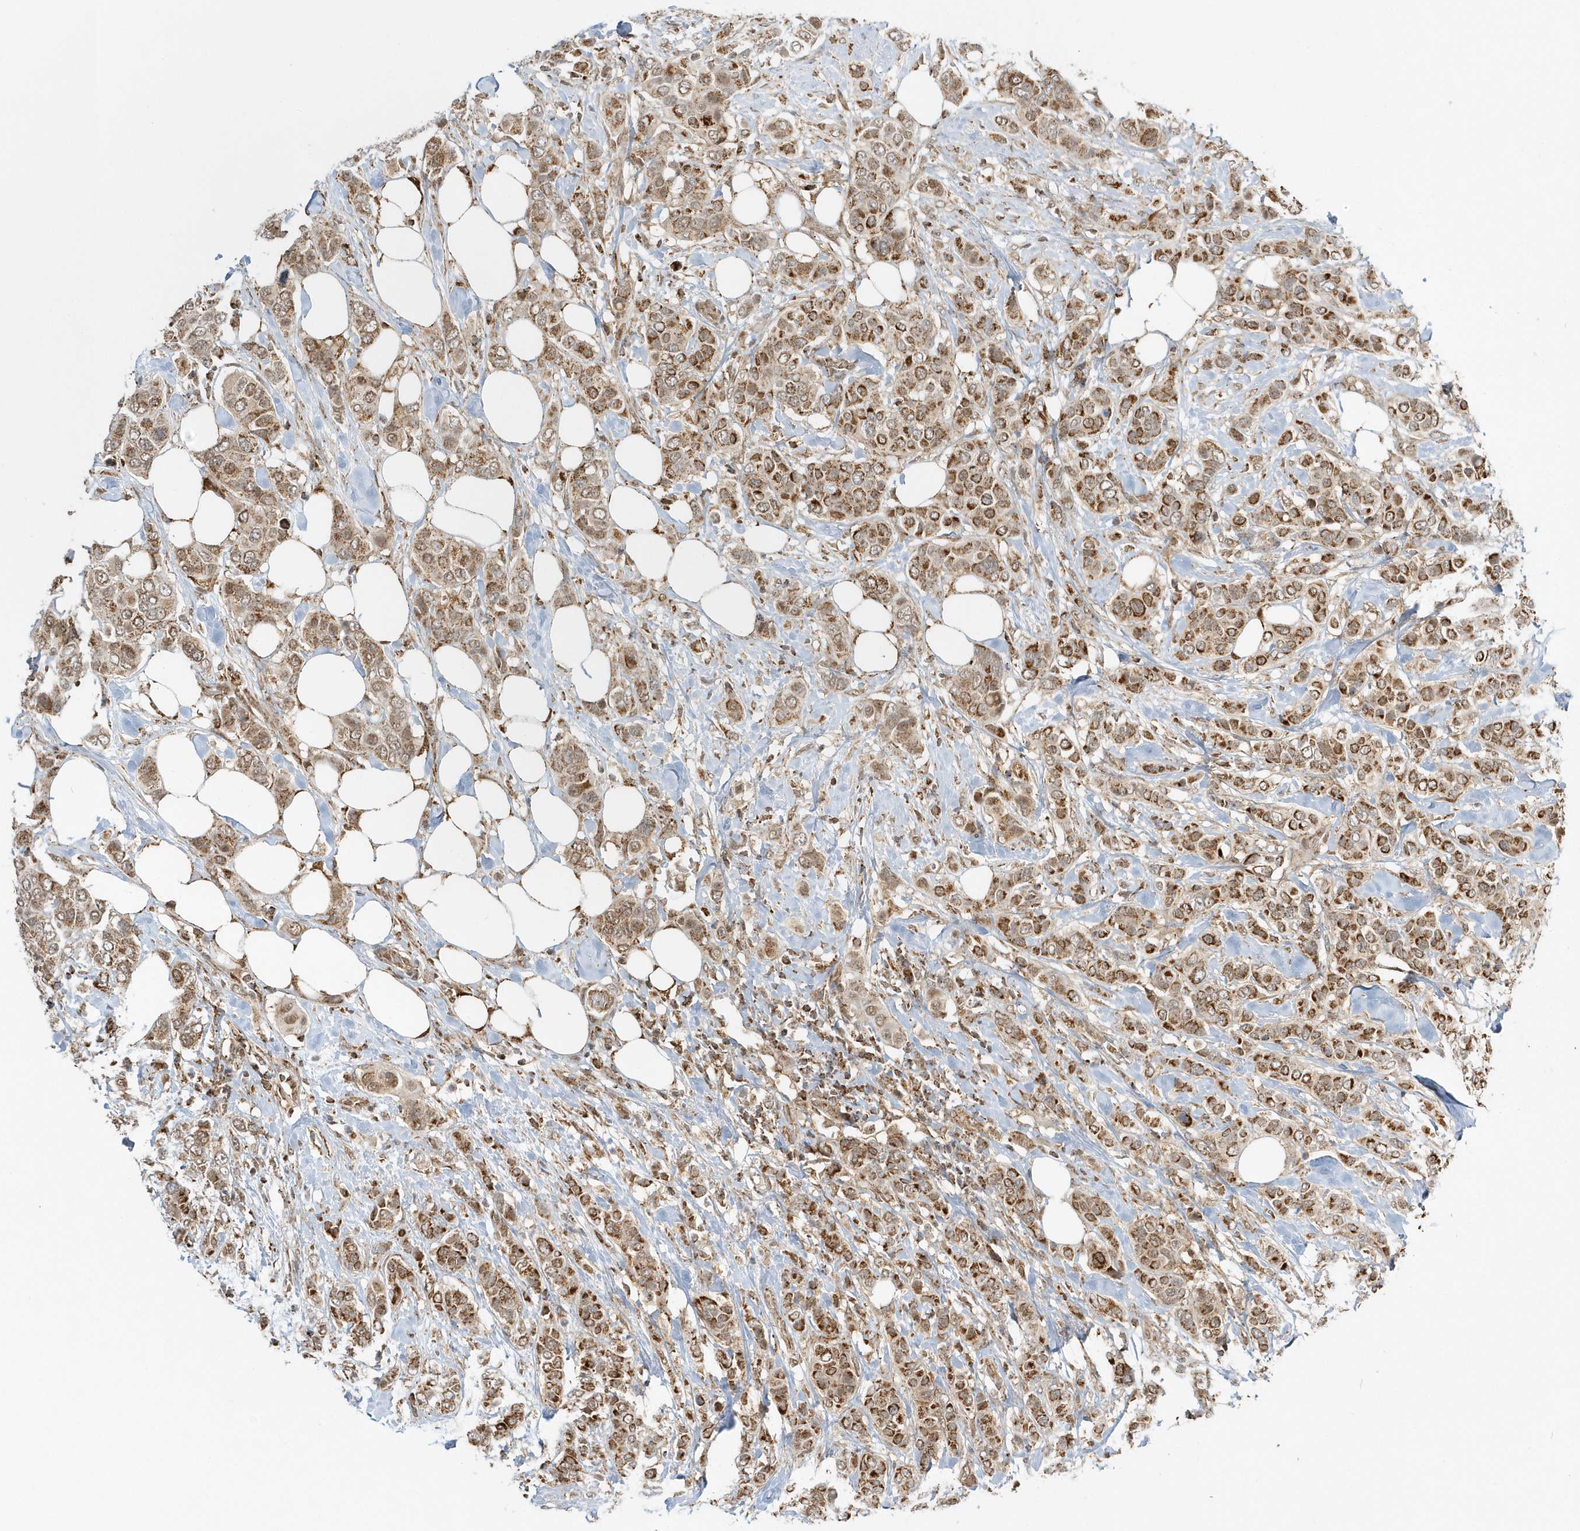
{"staining": {"intensity": "strong", "quantity": ">75%", "location": "cytoplasmic/membranous"}, "tissue": "breast cancer", "cell_type": "Tumor cells", "image_type": "cancer", "snomed": [{"axis": "morphology", "description": "Lobular carcinoma"}, {"axis": "topography", "description": "Breast"}], "caption": "Protein positivity by immunohistochemistry exhibits strong cytoplasmic/membranous staining in about >75% of tumor cells in lobular carcinoma (breast).", "gene": "PSMD6", "patient": {"sex": "female", "age": 51}}